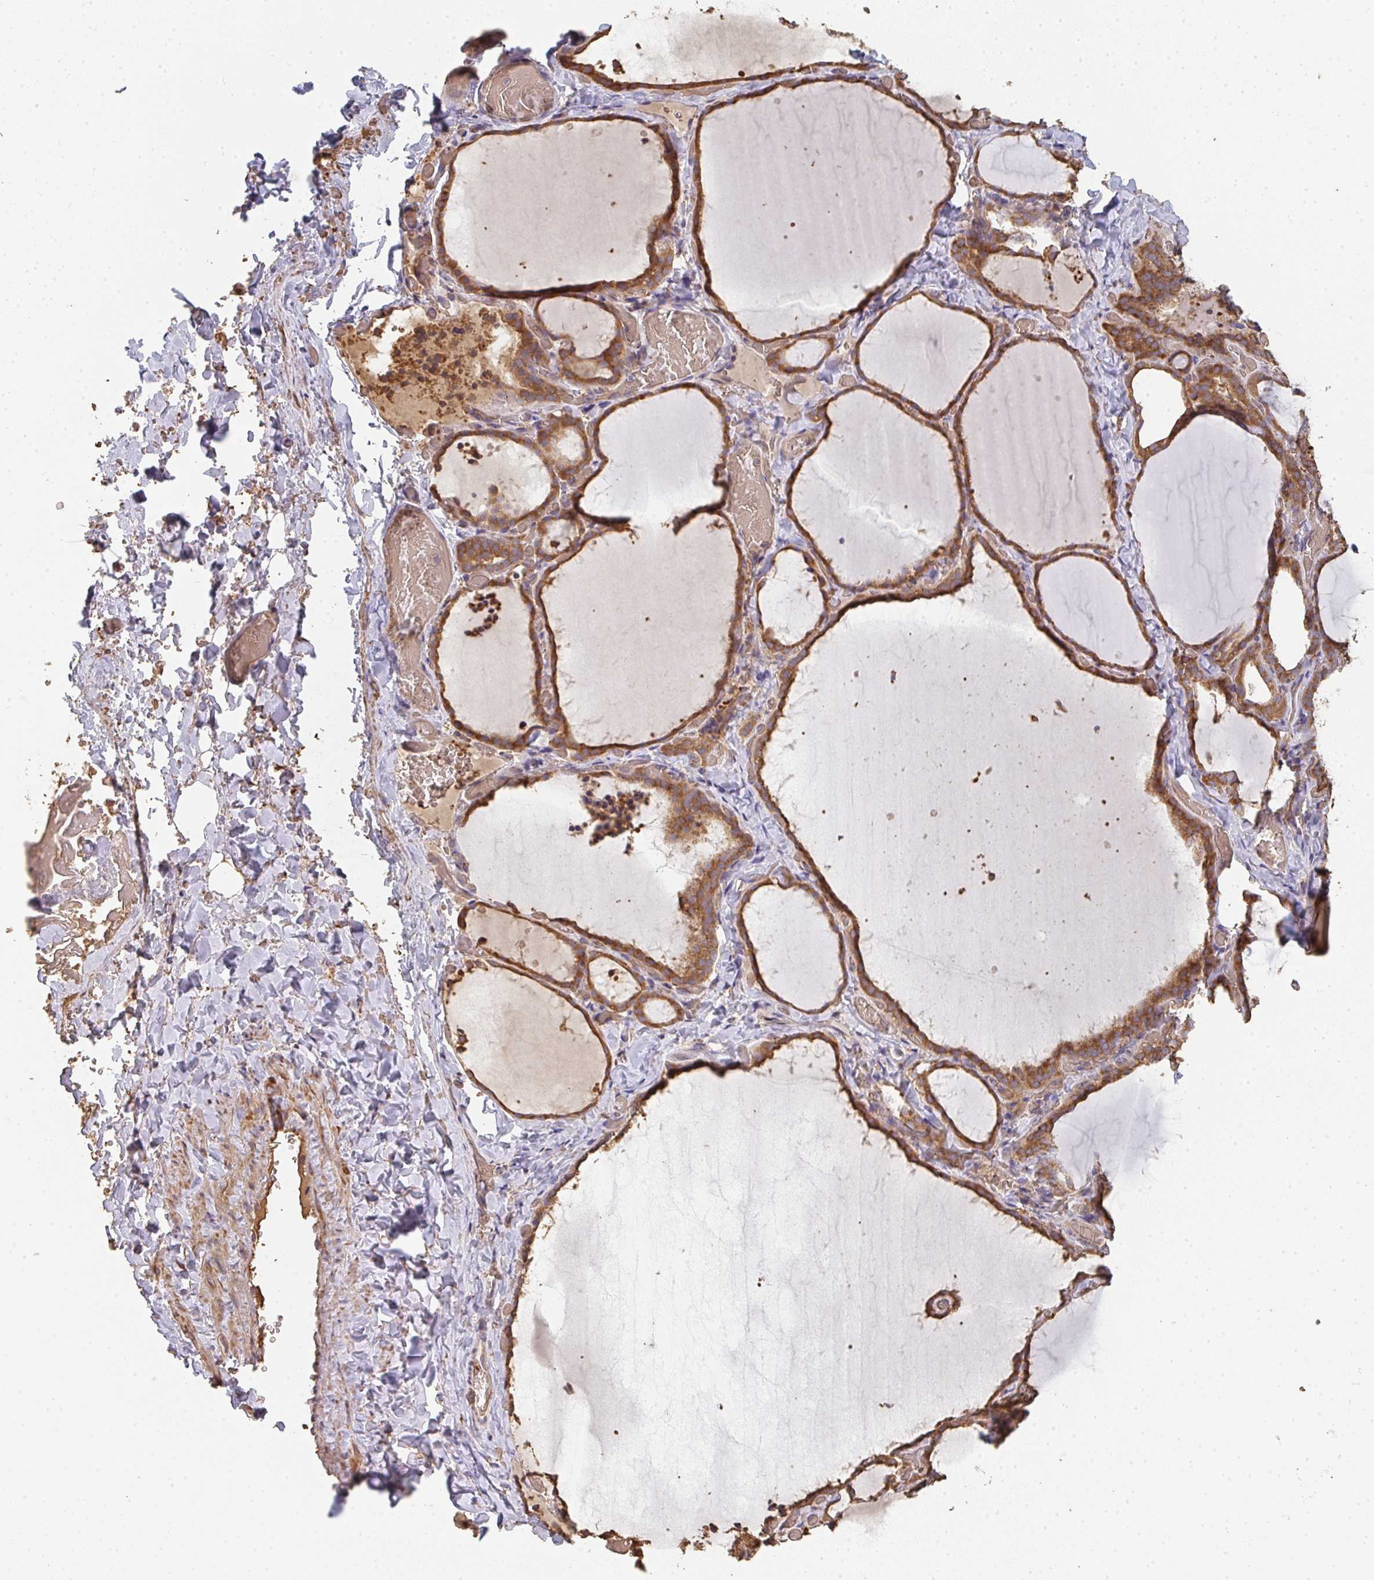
{"staining": {"intensity": "moderate", "quantity": ">75%", "location": "cytoplasmic/membranous"}, "tissue": "thyroid gland", "cell_type": "Glandular cells", "image_type": "normal", "snomed": [{"axis": "morphology", "description": "Normal tissue, NOS"}, {"axis": "topography", "description": "Thyroid gland"}], "caption": "A medium amount of moderate cytoplasmic/membranous positivity is present in about >75% of glandular cells in benign thyroid gland.", "gene": "POLG", "patient": {"sex": "female", "age": 22}}